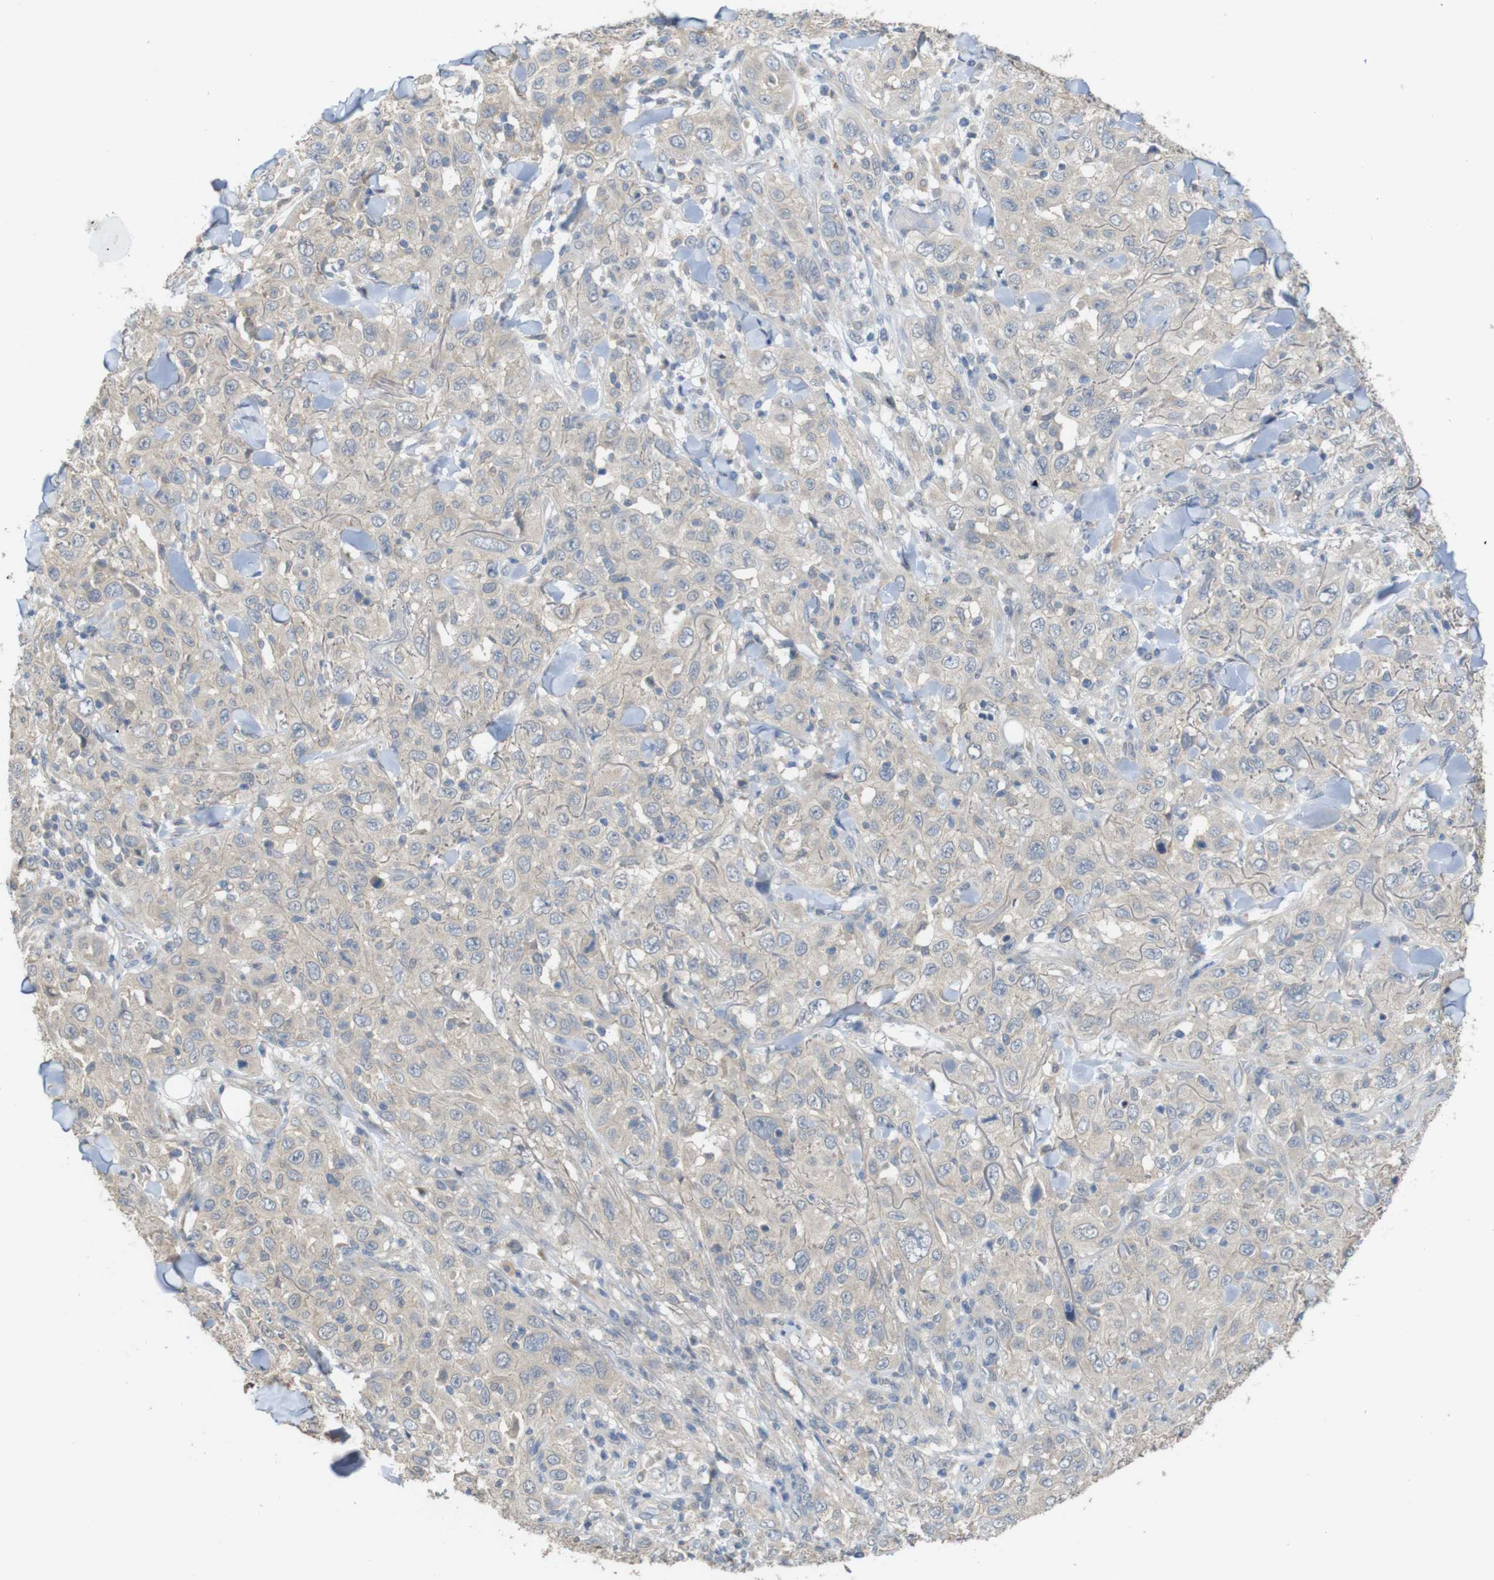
{"staining": {"intensity": "negative", "quantity": "none", "location": "none"}, "tissue": "skin cancer", "cell_type": "Tumor cells", "image_type": "cancer", "snomed": [{"axis": "morphology", "description": "Squamous cell carcinoma, NOS"}, {"axis": "topography", "description": "Skin"}], "caption": "Skin squamous cell carcinoma stained for a protein using IHC exhibits no staining tumor cells.", "gene": "CDC34", "patient": {"sex": "female", "age": 88}}